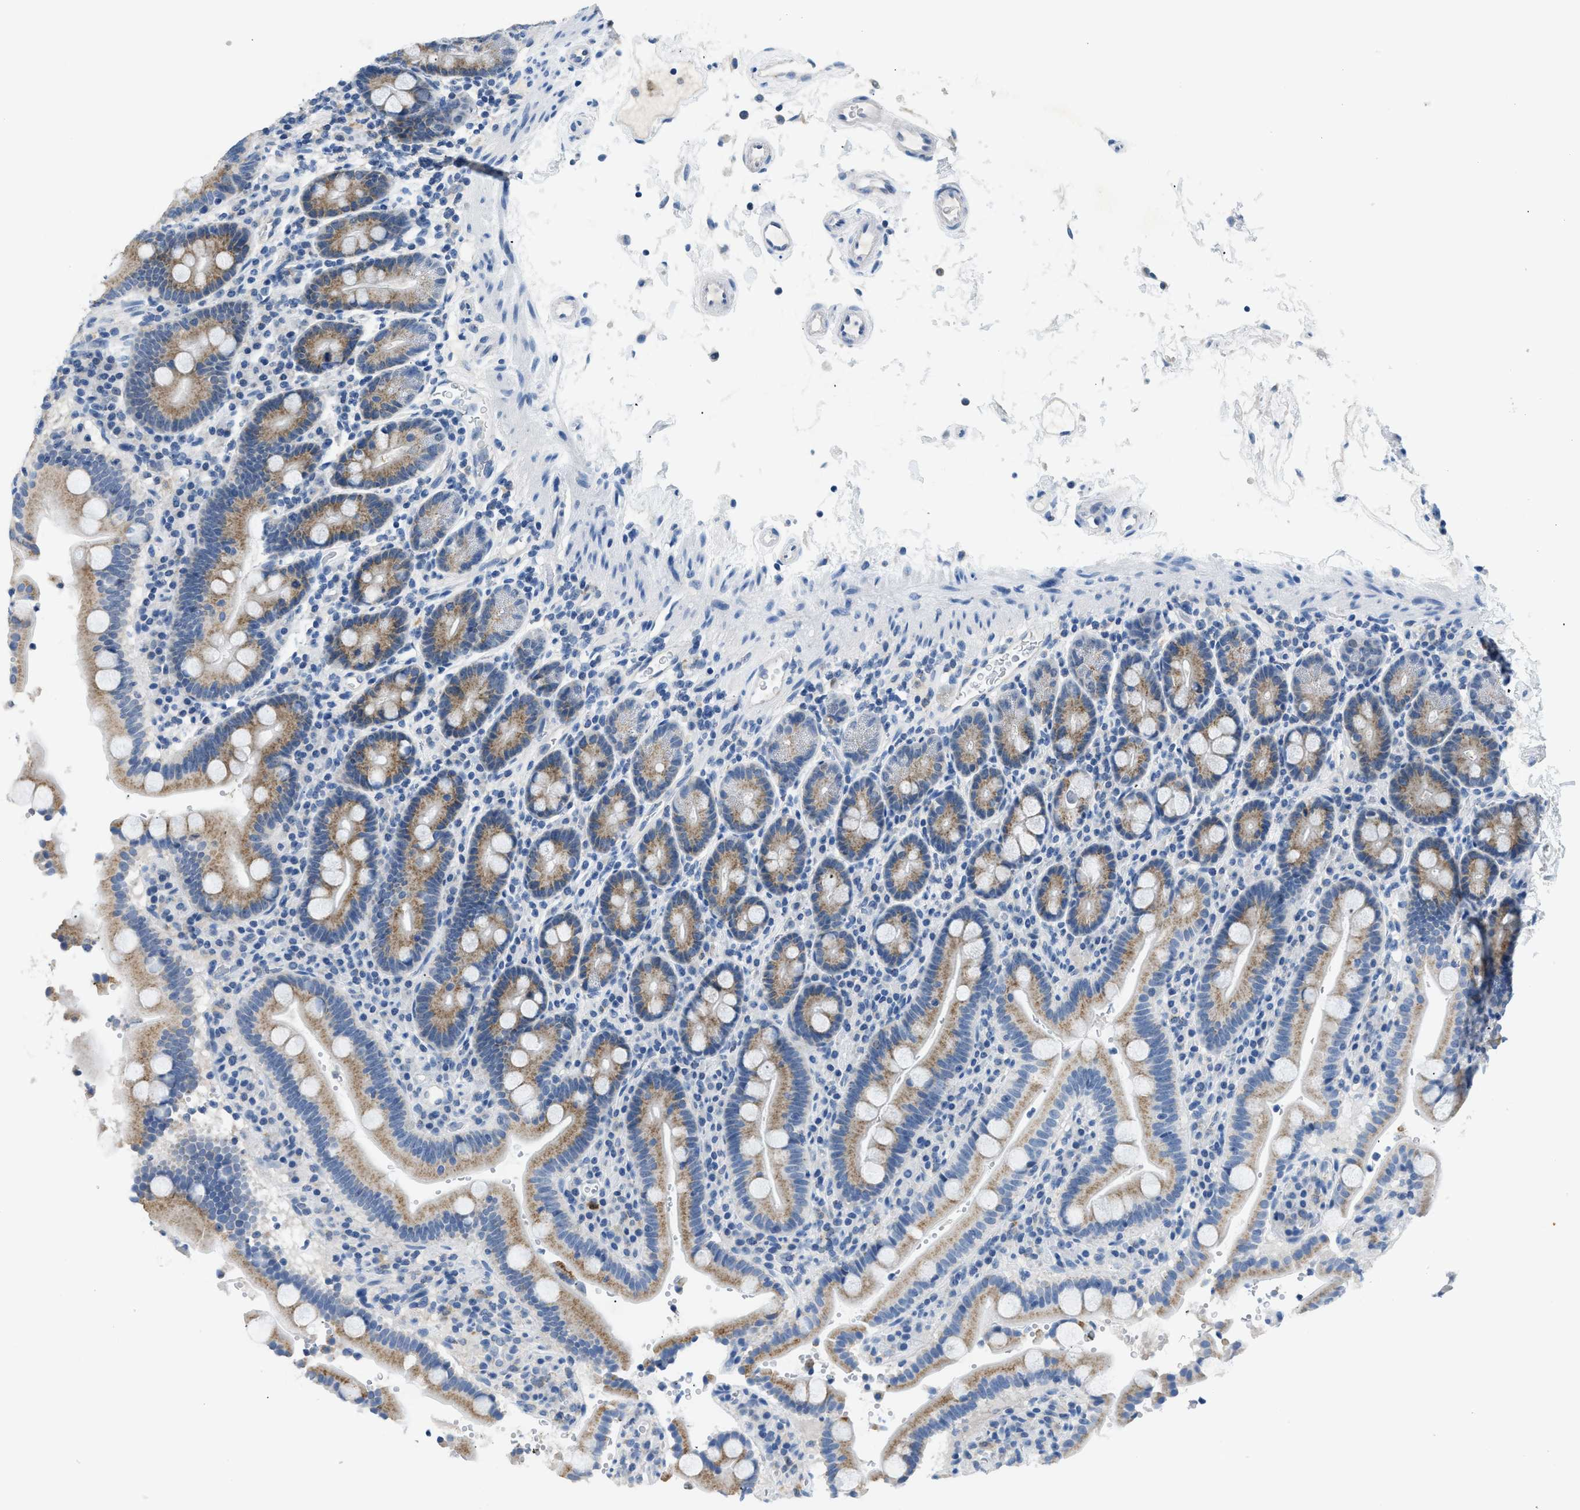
{"staining": {"intensity": "moderate", "quantity": ">75%", "location": "cytoplasmic/membranous"}, "tissue": "duodenum", "cell_type": "Glandular cells", "image_type": "normal", "snomed": [{"axis": "morphology", "description": "Normal tissue, NOS"}, {"axis": "topography", "description": "Small intestine, NOS"}], "caption": "Benign duodenum exhibits moderate cytoplasmic/membranous positivity in about >75% of glandular cells, visualized by immunohistochemistry. (DAB (3,3'-diaminobenzidine) = brown stain, brightfield microscopy at high magnification).", "gene": "TOMM34", "patient": {"sex": "female", "age": 71}}